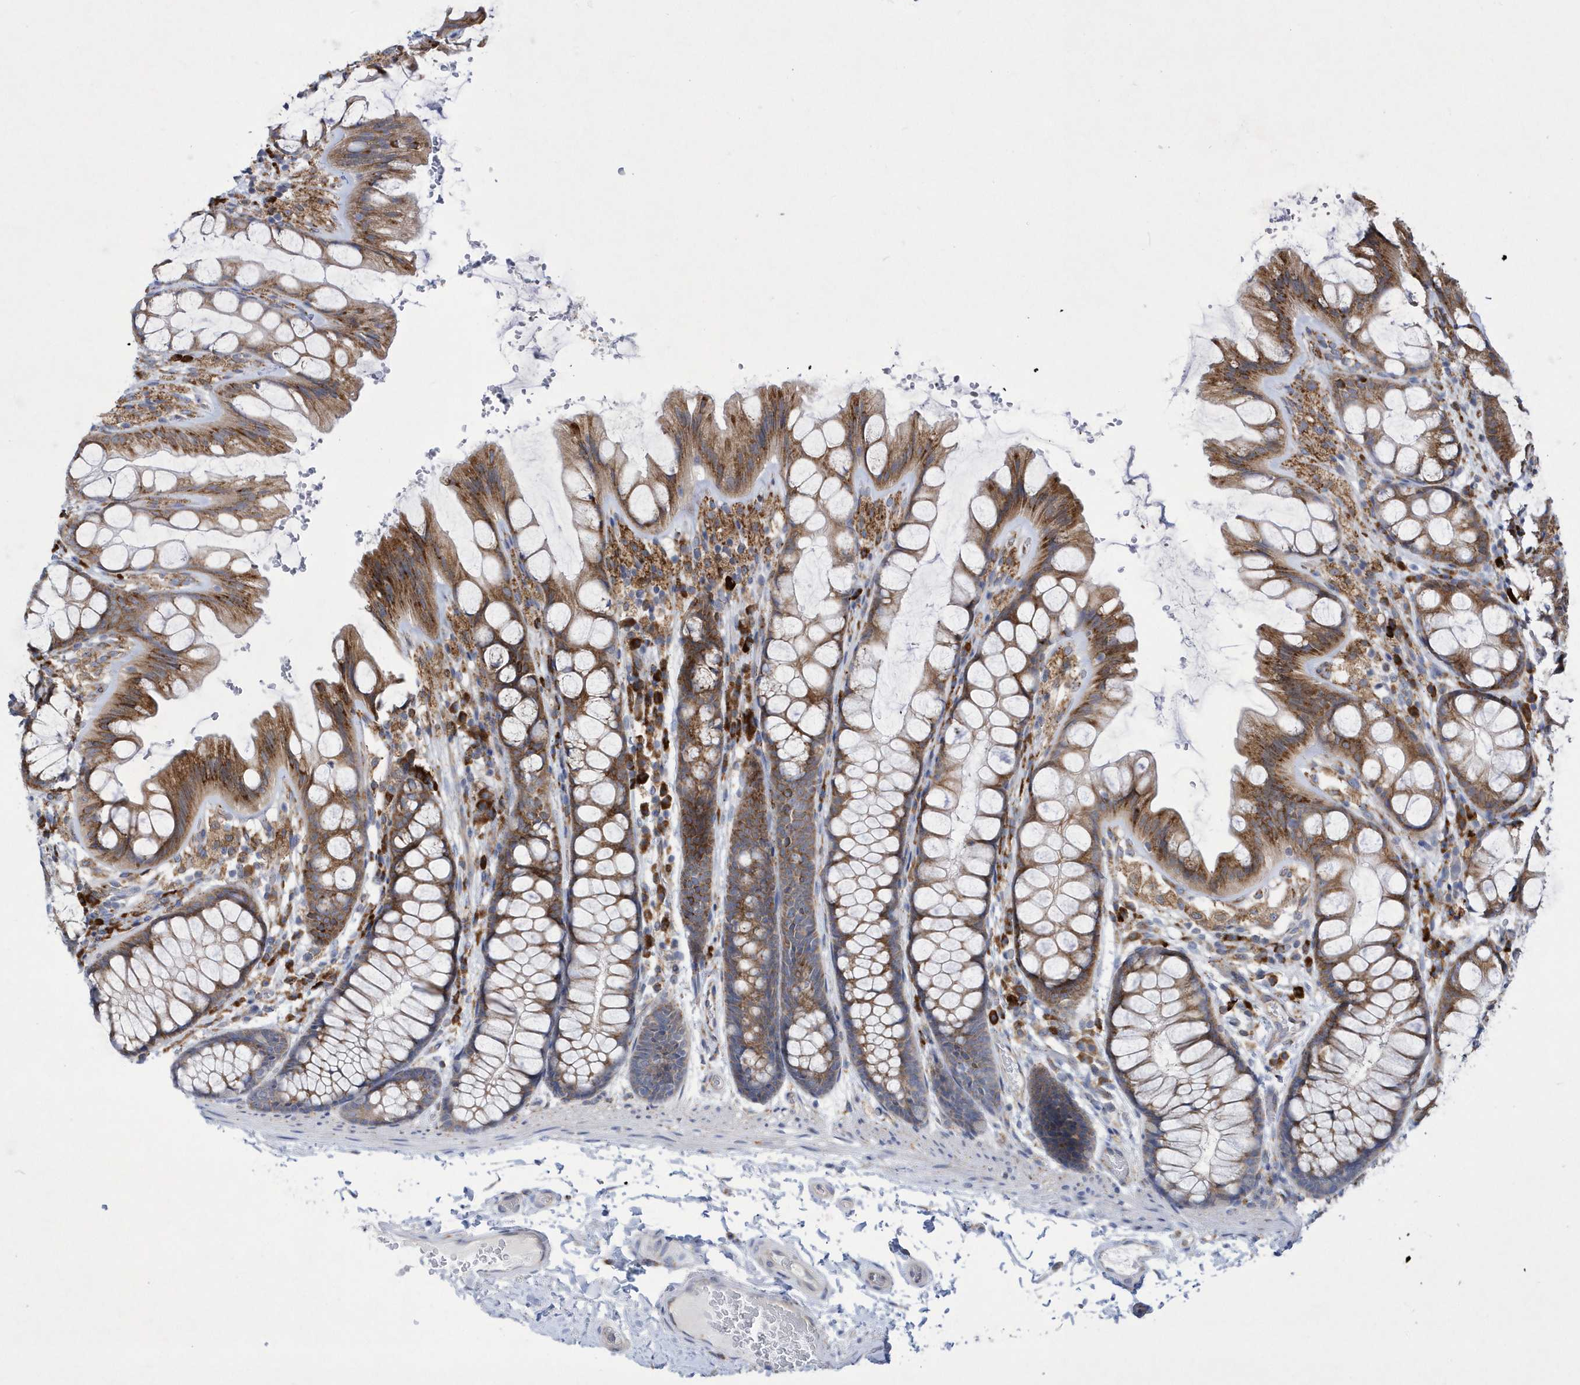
{"staining": {"intensity": "negative", "quantity": "none", "location": "none"}, "tissue": "colon", "cell_type": "Endothelial cells", "image_type": "normal", "snomed": [{"axis": "morphology", "description": "Normal tissue, NOS"}, {"axis": "topography", "description": "Colon"}], "caption": "Normal colon was stained to show a protein in brown. There is no significant positivity in endothelial cells. (Stains: DAB immunohistochemistry (IHC) with hematoxylin counter stain, Microscopy: brightfield microscopy at high magnification).", "gene": "MED31", "patient": {"sex": "male", "age": 47}}